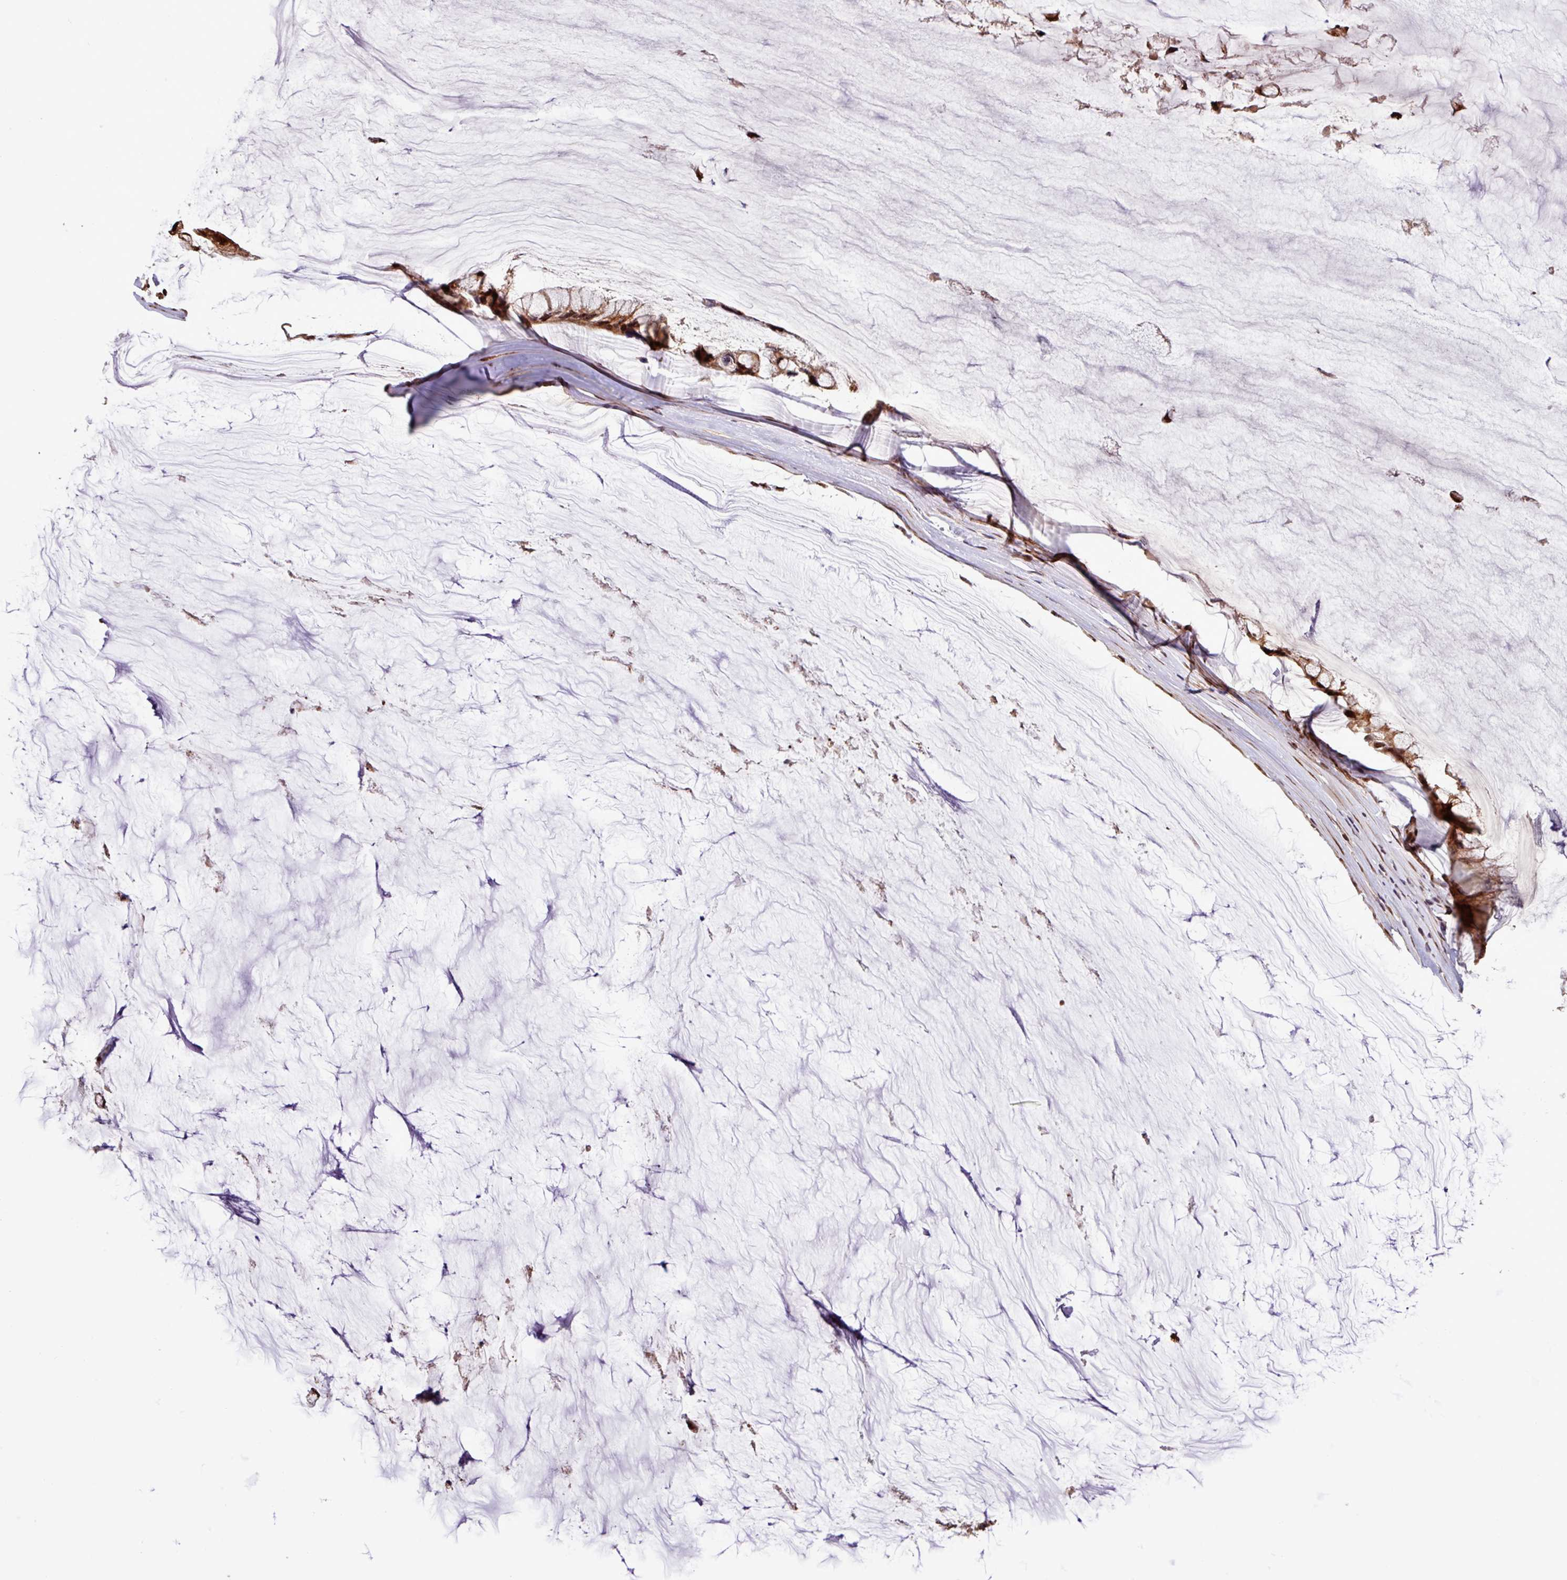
{"staining": {"intensity": "moderate", "quantity": ">75%", "location": "cytoplasmic/membranous,nuclear"}, "tissue": "ovarian cancer", "cell_type": "Tumor cells", "image_type": "cancer", "snomed": [{"axis": "morphology", "description": "Cystadenocarcinoma, mucinous, NOS"}, {"axis": "topography", "description": "Ovary"}], "caption": "Protein staining demonstrates moderate cytoplasmic/membranous and nuclear expression in about >75% of tumor cells in ovarian mucinous cystadenocarcinoma. (DAB (3,3'-diaminobenzidine) = brown stain, brightfield microscopy at high magnification).", "gene": "SLC22A24", "patient": {"sex": "female", "age": 39}}